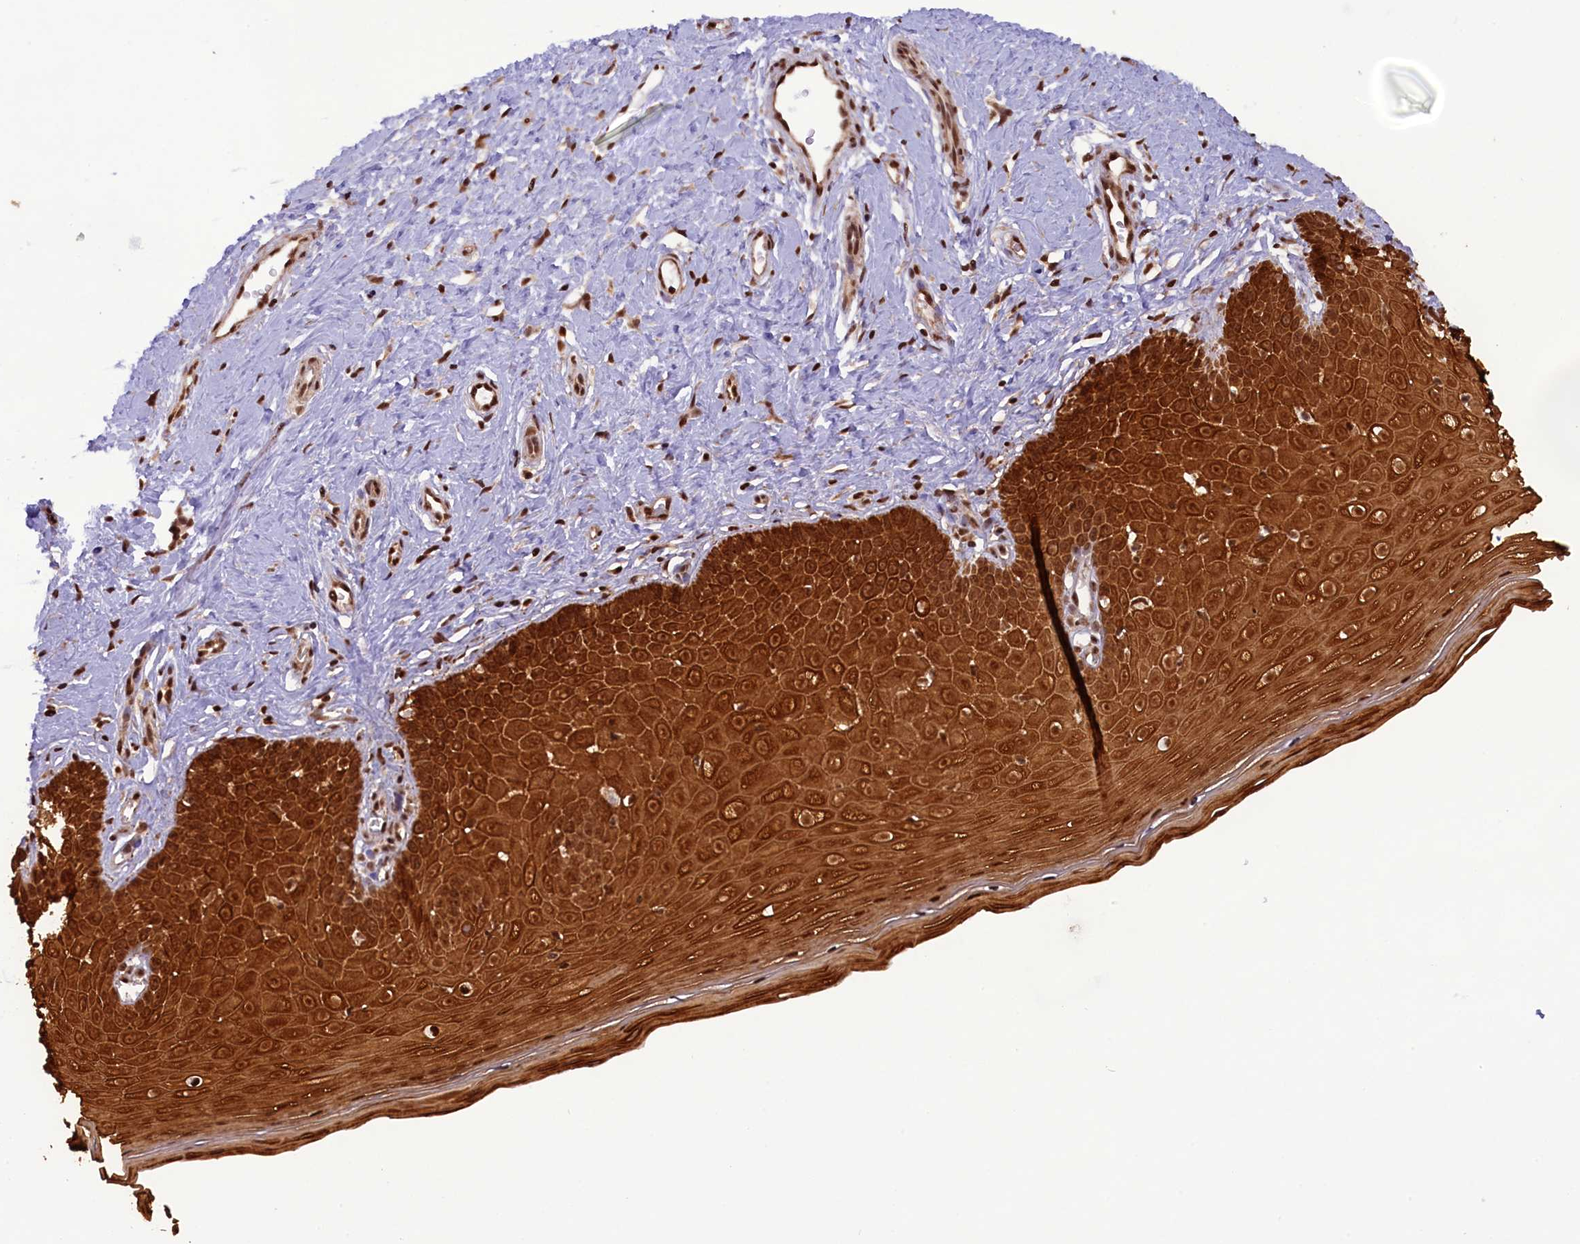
{"staining": {"intensity": "moderate", "quantity": ">75%", "location": "cytoplasmic/membranous,nuclear"}, "tissue": "cervix", "cell_type": "Glandular cells", "image_type": "normal", "snomed": [{"axis": "morphology", "description": "Normal tissue, NOS"}, {"axis": "topography", "description": "Cervix"}], "caption": "Immunohistochemical staining of normal cervix reveals moderate cytoplasmic/membranous,nuclear protein expression in about >75% of glandular cells. (IHC, brightfield microscopy, high magnification).", "gene": "CARD8", "patient": {"sex": "female", "age": 36}}